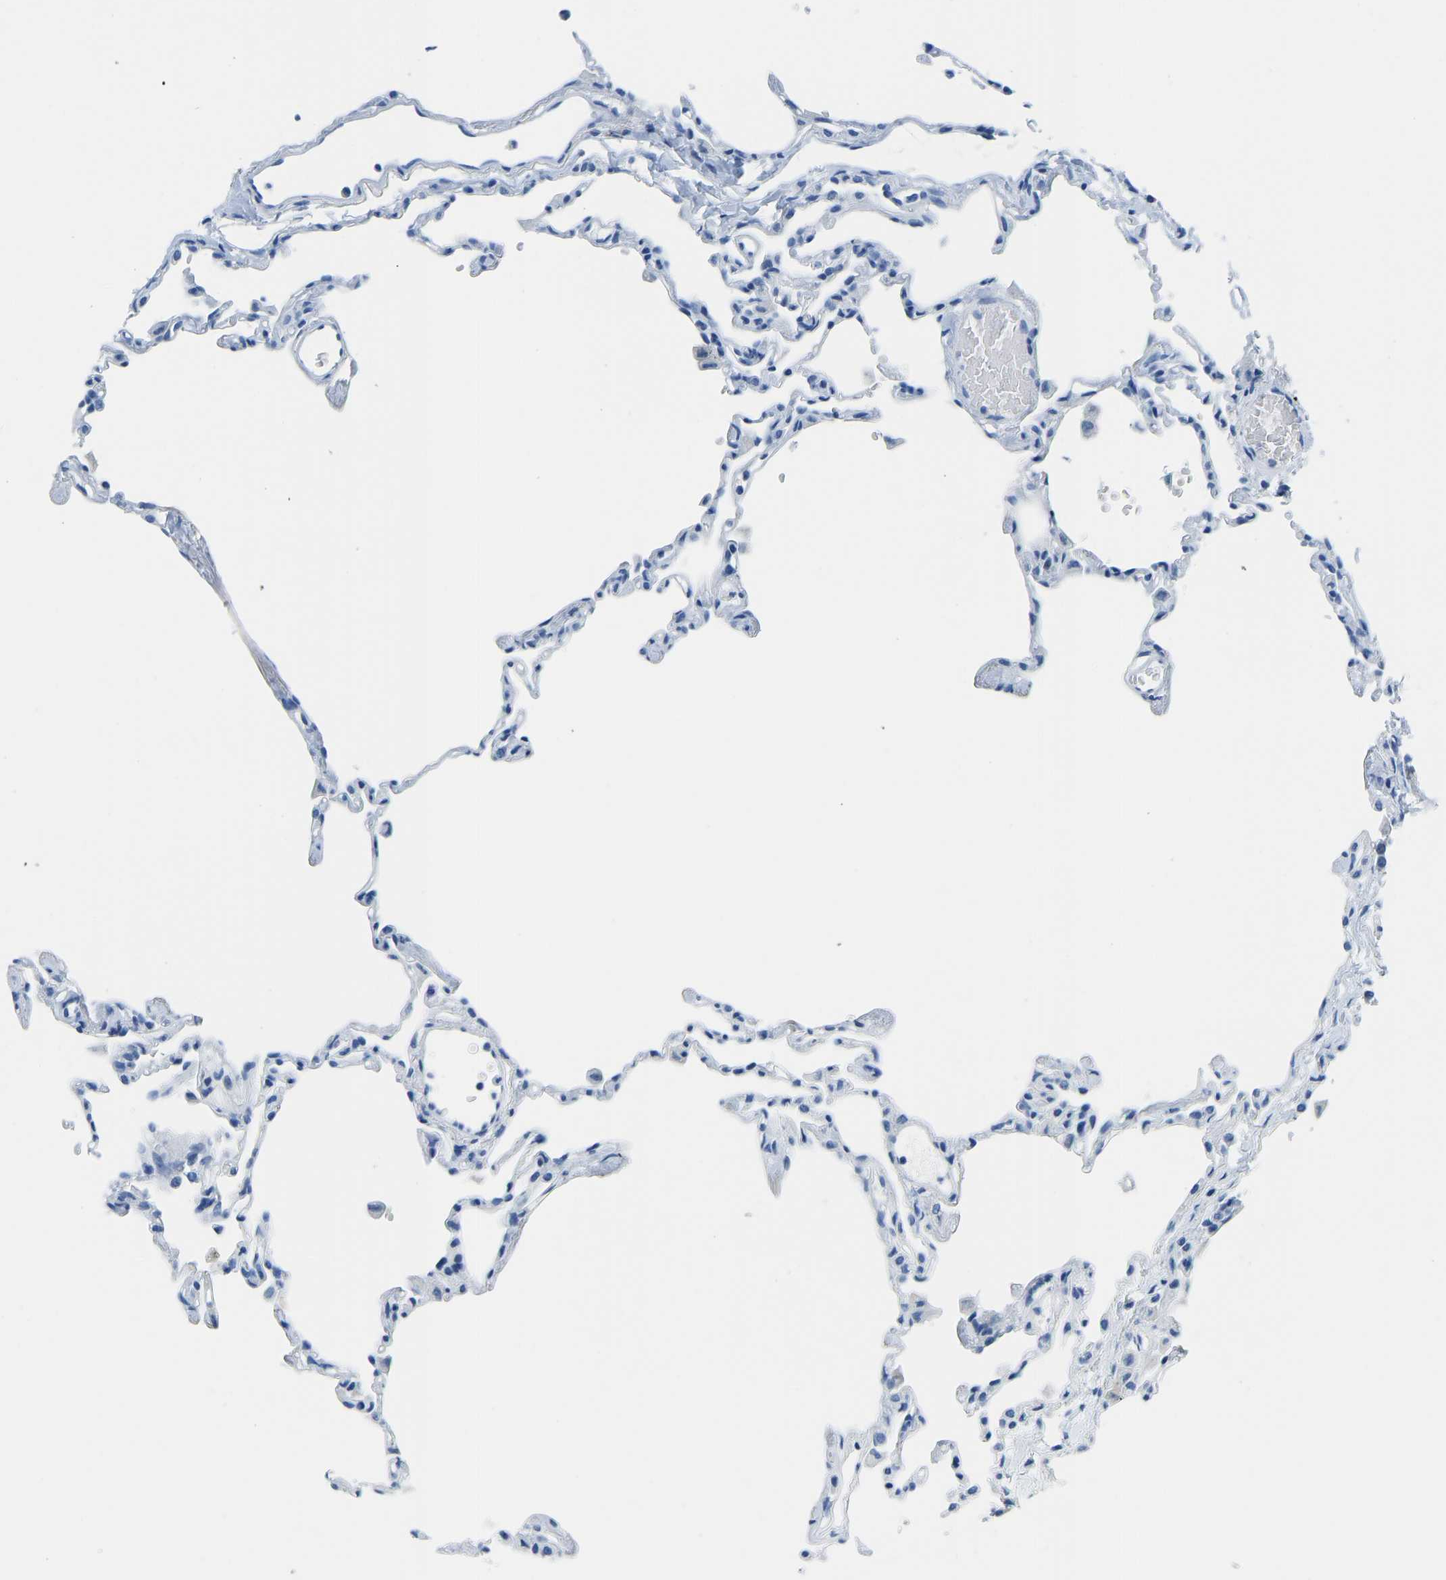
{"staining": {"intensity": "negative", "quantity": "none", "location": "none"}, "tissue": "lung", "cell_type": "Alveolar cells", "image_type": "normal", "snomed": [{"axis": "morphology", "description": "Normal tissue, NOS"}, {"axis": "topography", "description": "Lung"}], "caption": "IHC histopathology image of benign lung: lung stained with DAB (3,3'-diaminobenzidine) reveals no significant protein expression in alveolar cells.", "gene": "SERPINB3", "patient": {"sex": "female", "age": 49}}